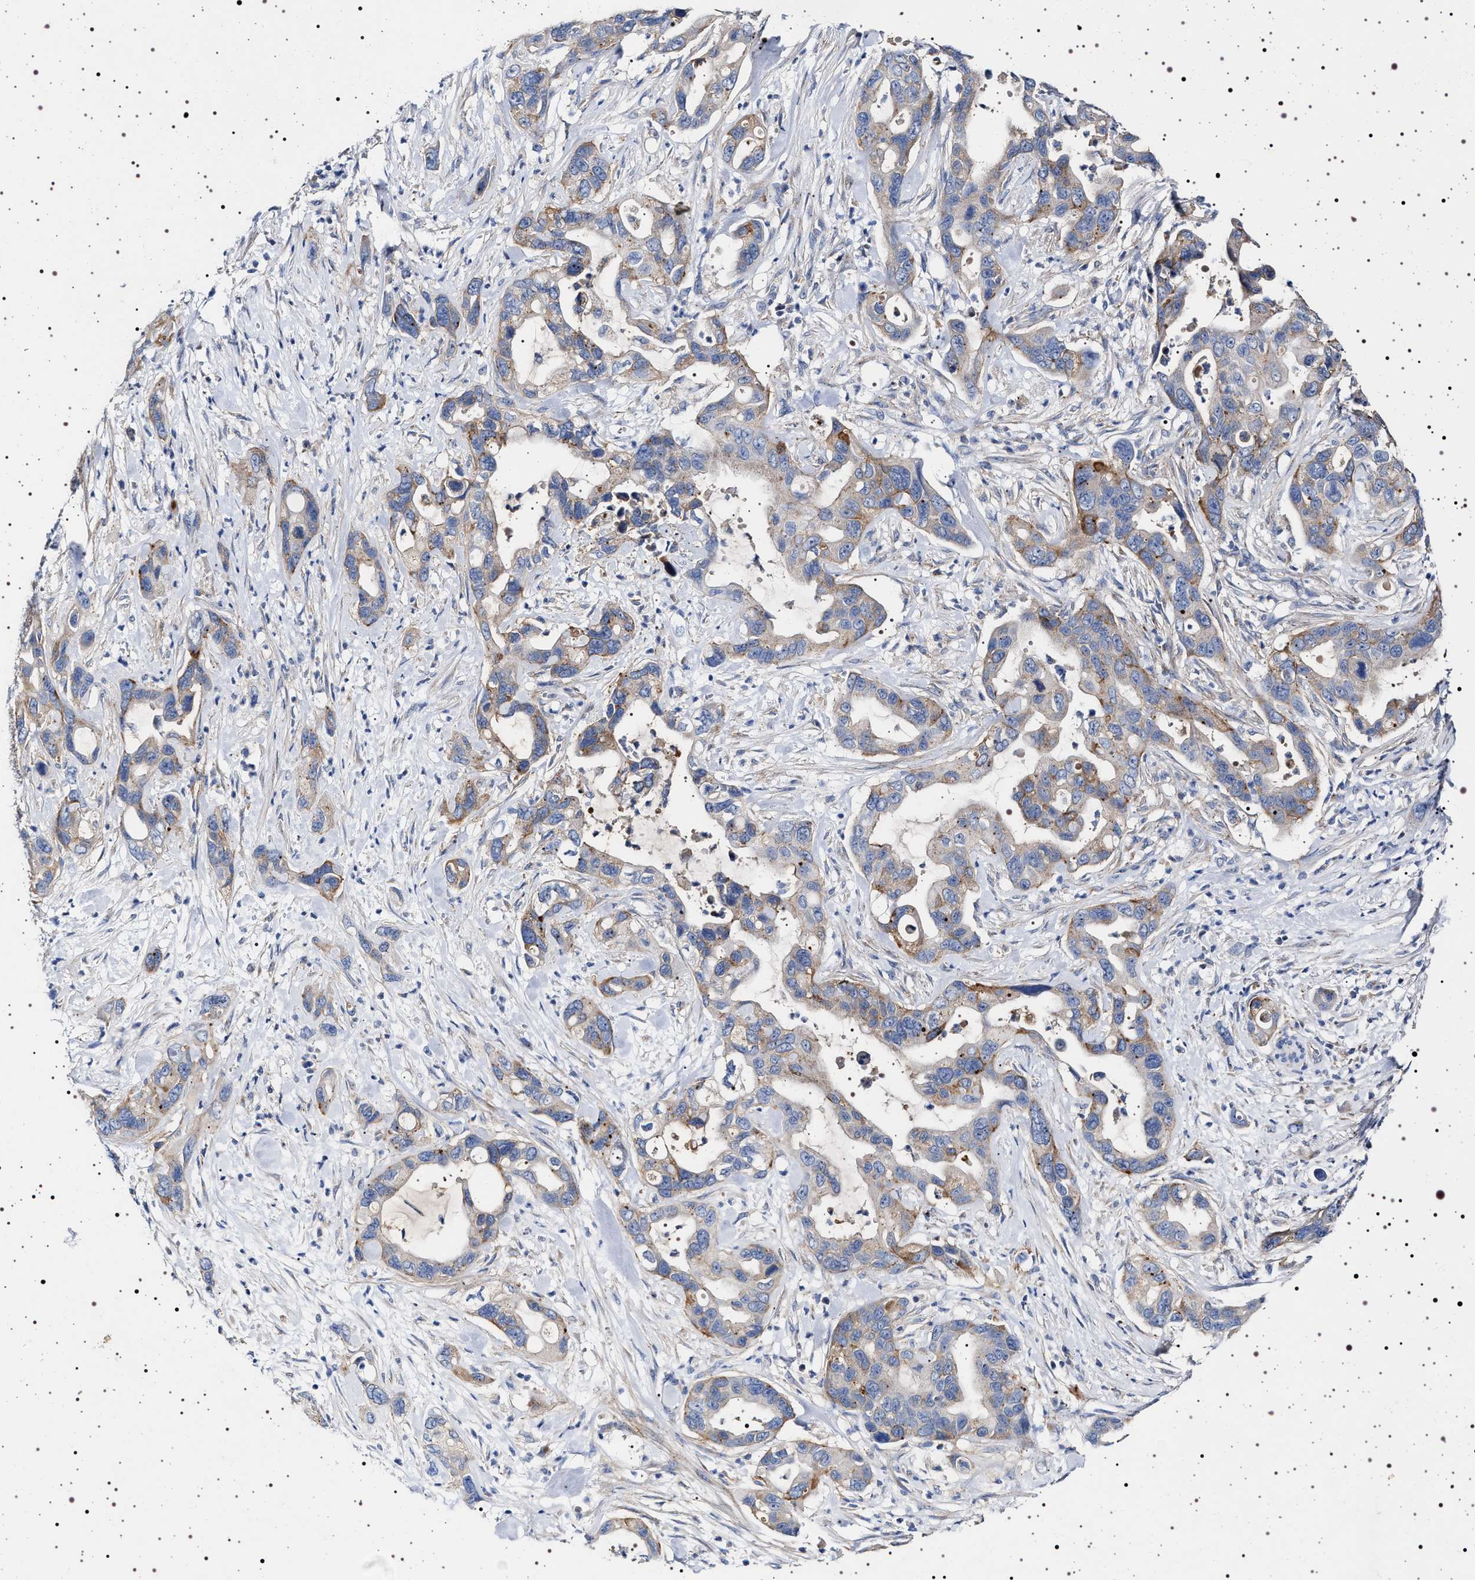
{"staining": {"intensity": "moderate", "quantity": "<25%", "location": "cytoplasmic/membranous"}, "tissue": "pancreatic cancer", "cell_type": "Tumor cells", "image_type": "cancer", "snomed": [{"axis": "morphology", "description": "Adenocarcinoma, NOS"}, {"axis": "topography", "description": "Pancreas"}], "caption": "Pancreatic cancer (adenocarcinoma) tissue reveals moderate cytoplasmic/membranous staining in approximately <25% of tumor cells, visualized by immunohistochemistry. The protein is shown in brown color, while the nuclei are stained blue.", "gene": "NAALADL2", "patient": {"sex": "female", "age": 70}}